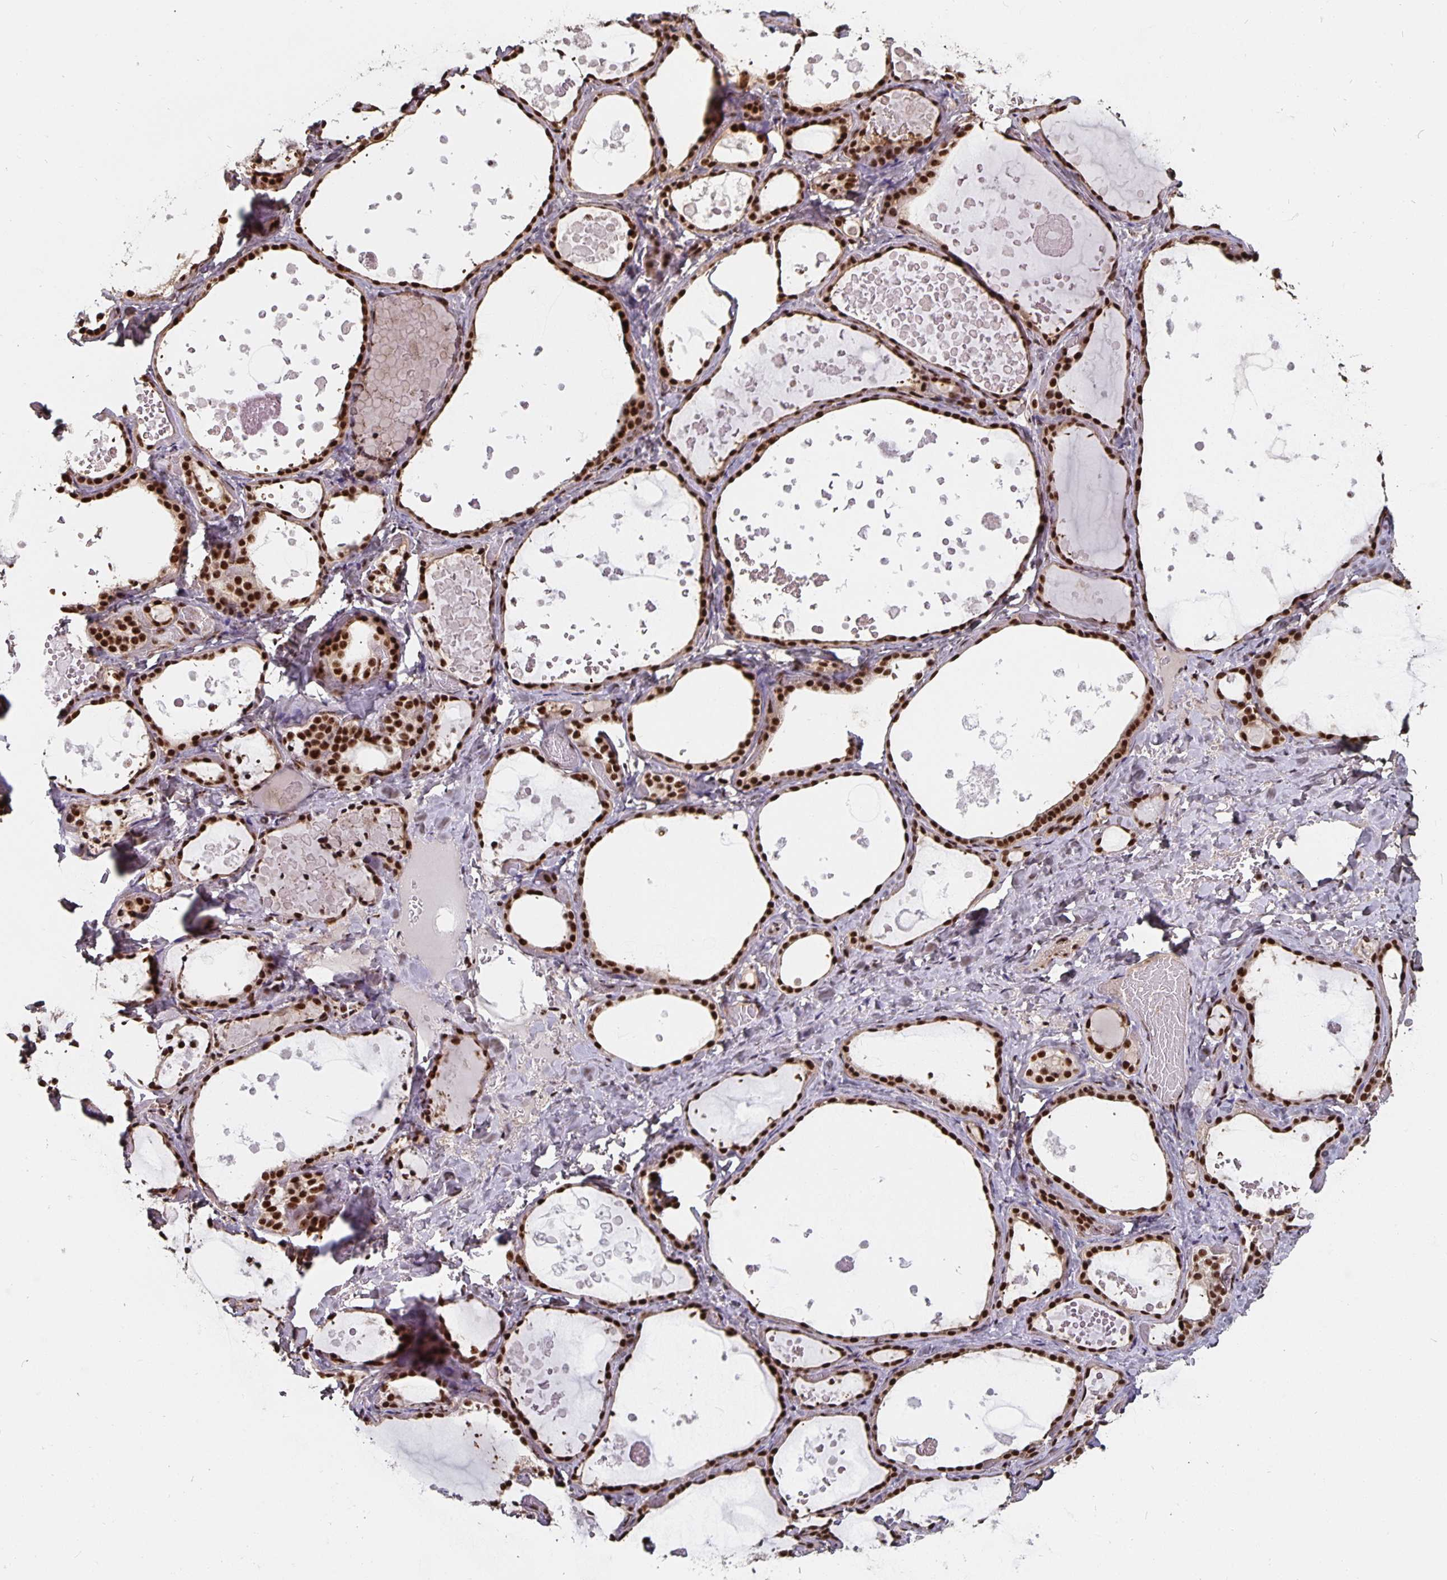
{"staining": {"intensity": "strong", "quantity": ">75%", "location": "nuclear"}, "tissue": "thyroid gland", "cell_type": "Glandular cells", "image_type": "normal", "snomed": [{"axis": "morphology", "description": "Normal tissue, NOS"}, {"axis": "topography", "description": "Thyroid gland"}], "caption": "Approximately >75% of glandular cells in benign thyroid gland reveal strong nuclear protein staining as visualized by brown immunohistochemical staining.", "gene": "LAS1L", "patient": {"sex": "female", "age": 56}}